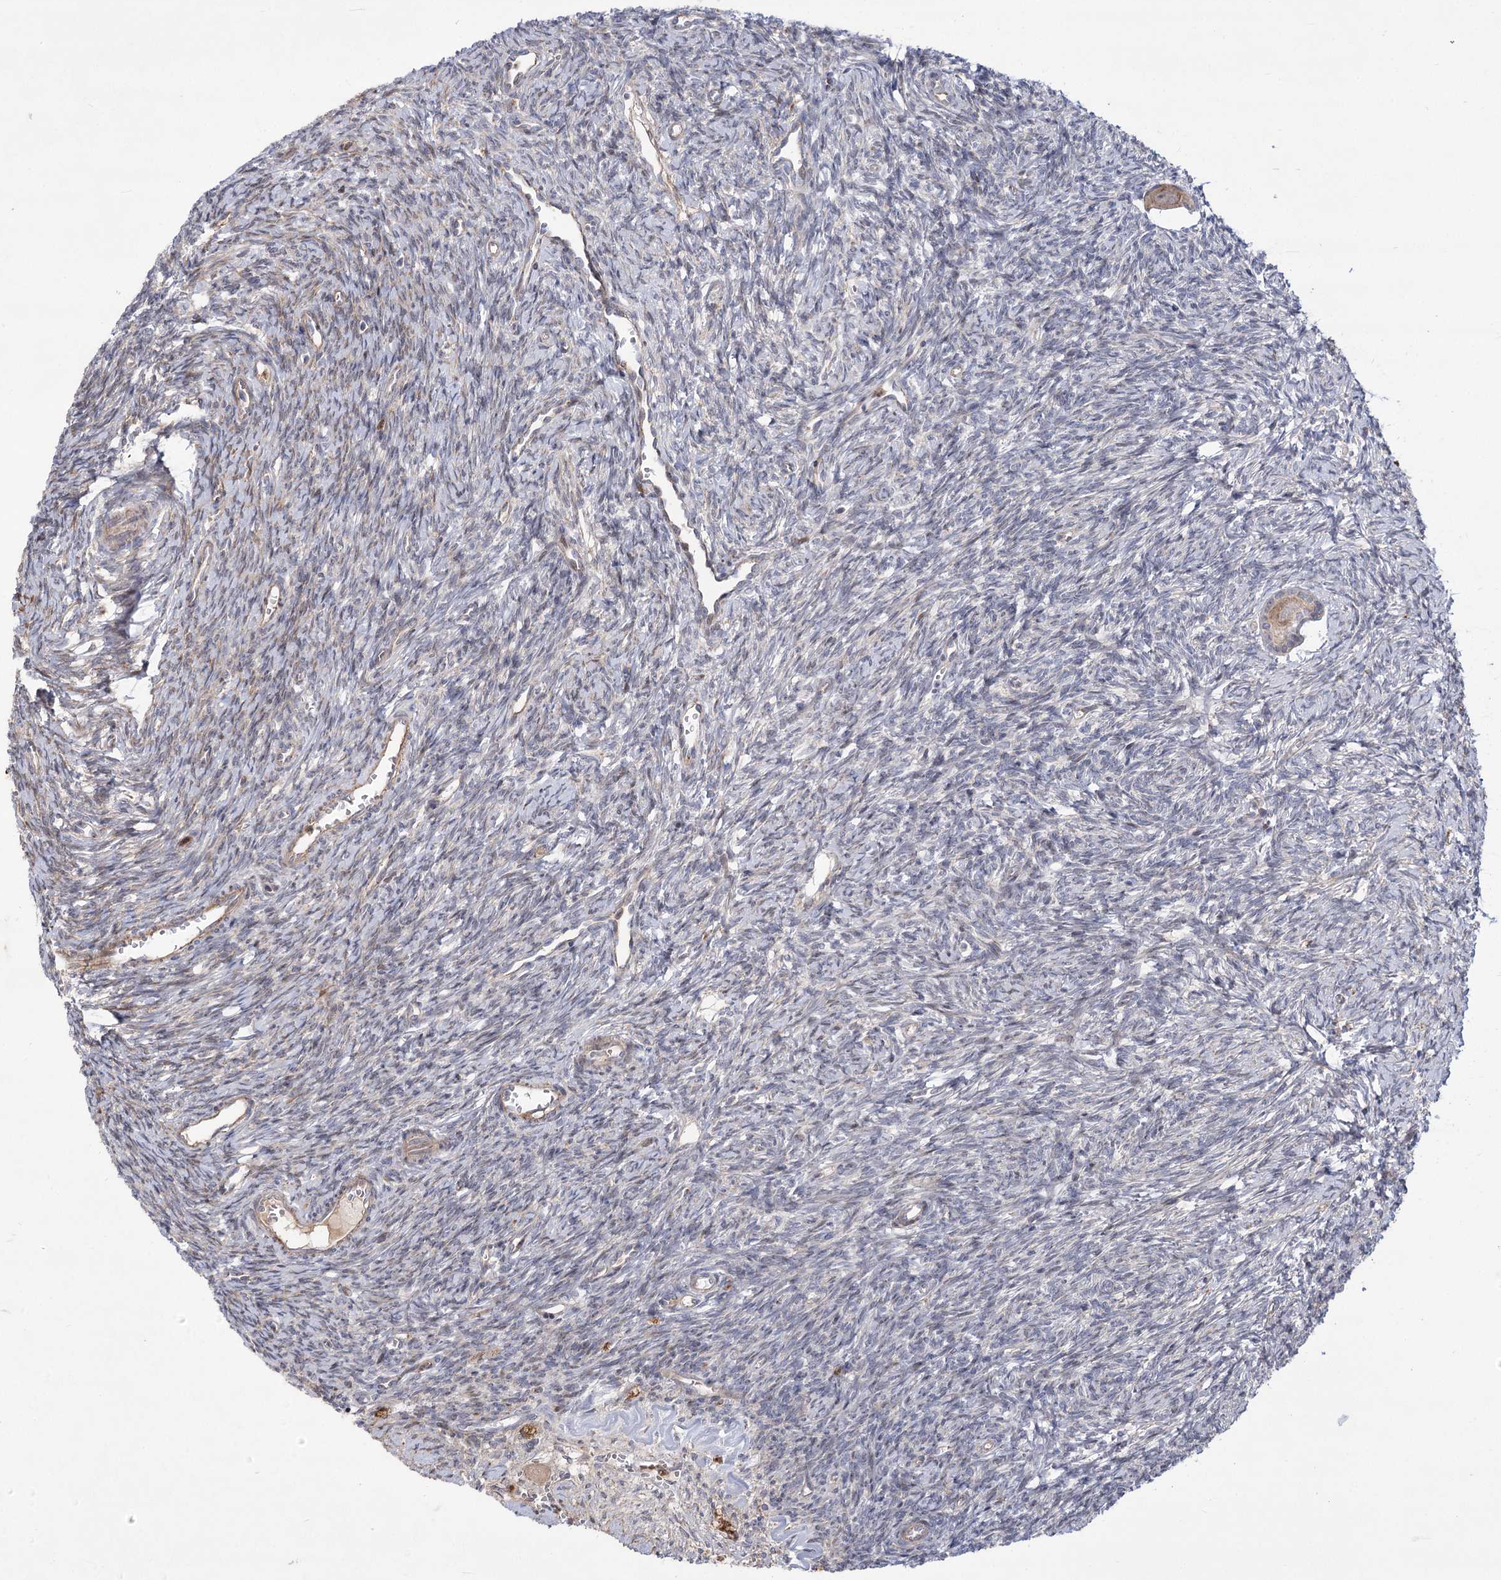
{"staining": {"intensity": "weak", "quantity": ">75%", "location": "cytoplasmic/membranous"}, "tissue": "ovary", "cell_type": "Follicle cells", "image_type": "normal", "snomed": [{"axis": "morphology", "description": "Normal tissue, NOS"}, {"axis": "topography", "description": "Ovary"}], "caption": "Protein positivity by immunohistochemistry (IHC) demonstrates weak cytoplasmic/membranous staining in about >75% of follicle cells in normal ovary.", "gene": "RNF24", "patient": {"sex": "female", "age": 39}}